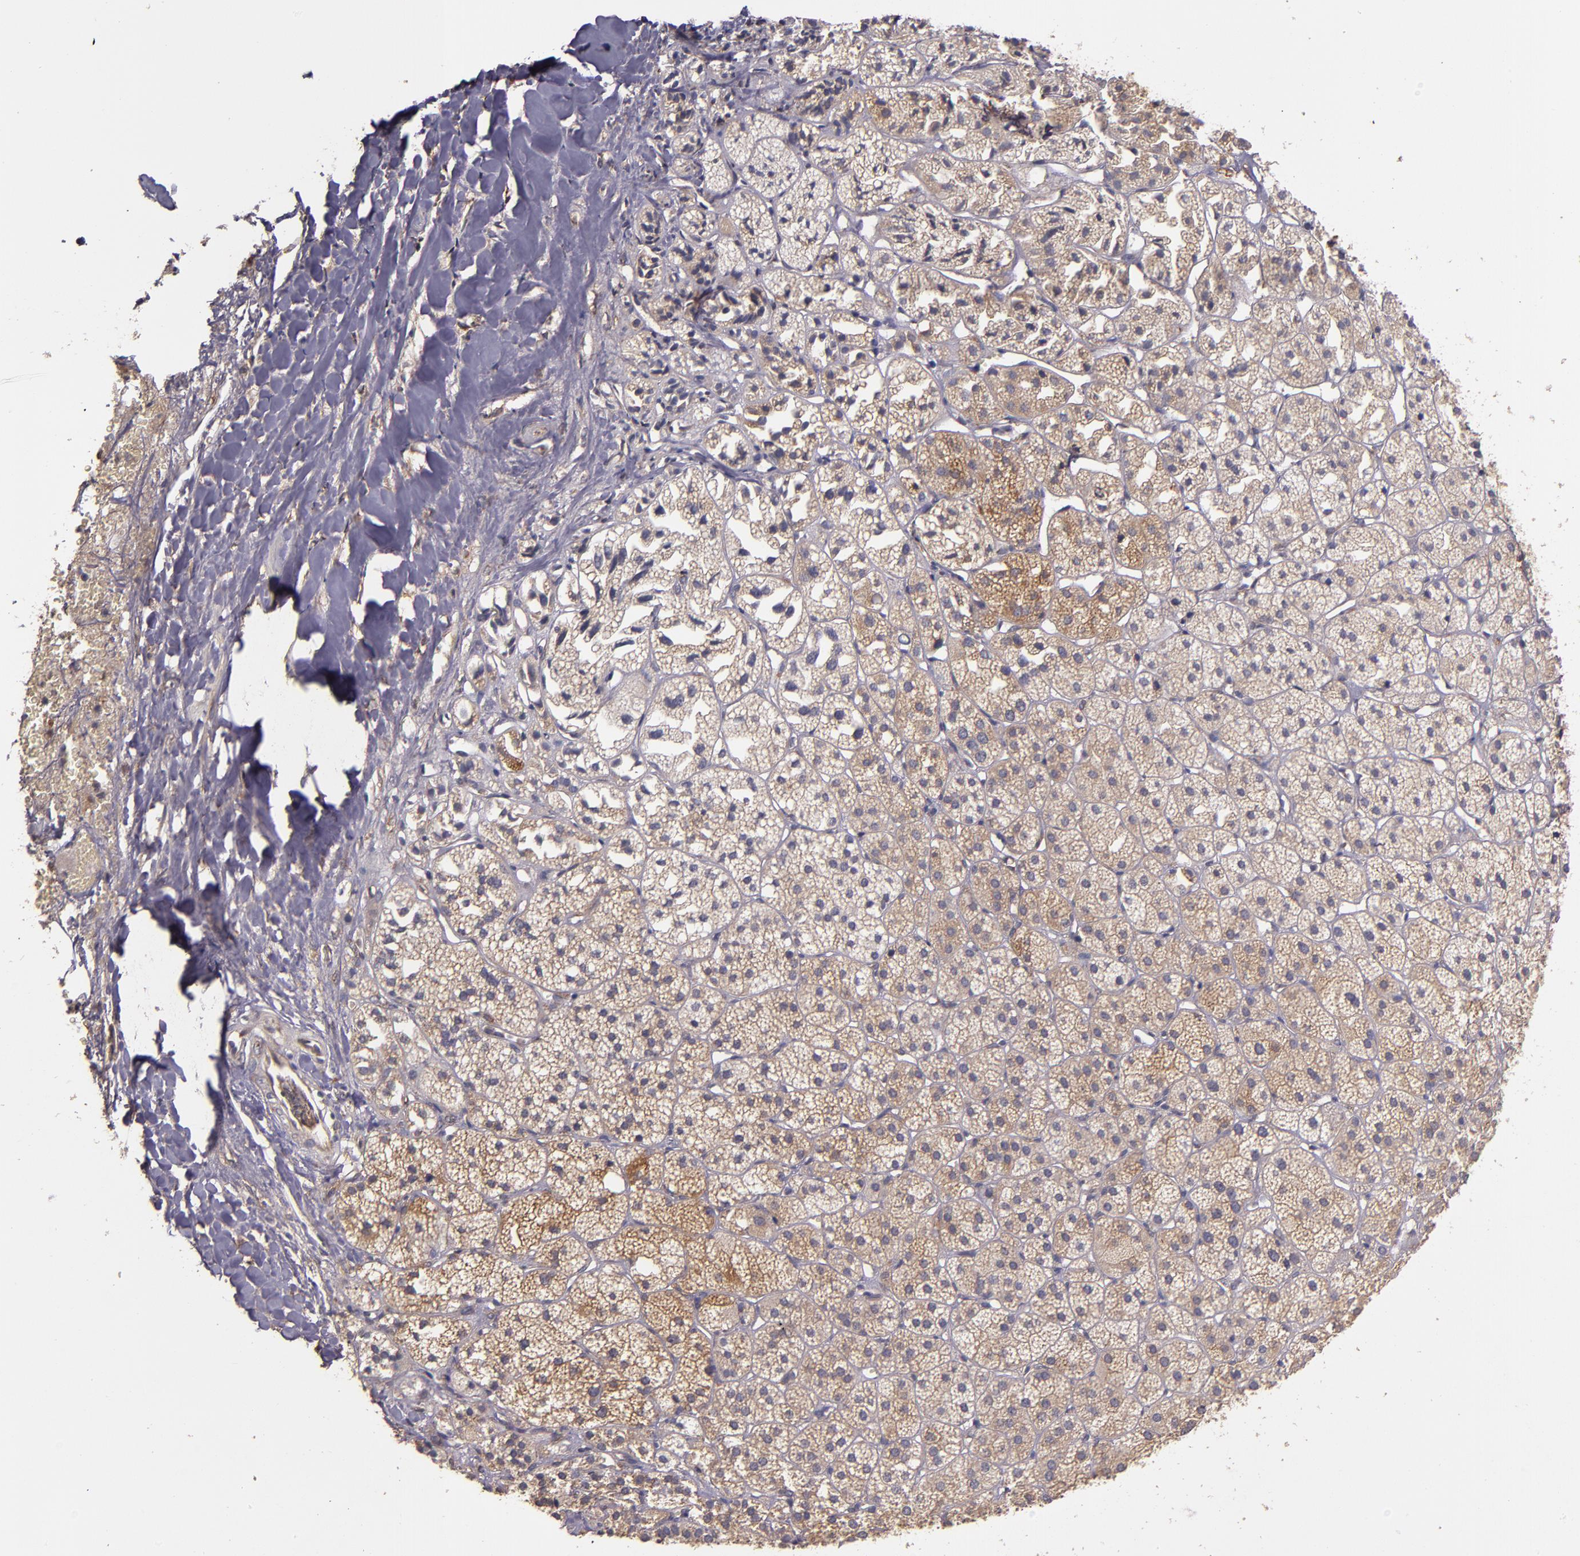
{"staining": {"intensity": "moderate", "quantity": "<25%", "location": "cytoplasmic/membranous"}, "tissue": "adrenal gland", "cell_type": "Glandular cells", "image_type": "normal", "snomed": [{"axis": "morphology", "description": "Normal tissue, NOS"}, {"axis": "topography", "description": "Adrenal gland"}], "caption": "Immunohistochemistry (IHC) of benign human adrenal gland displays low levels of moderate cytoplasmic/membranous expression in approximately <25% of glandular cells.", "gene": "PRAF2", "patient": {"sex": "female", "age": 71}}